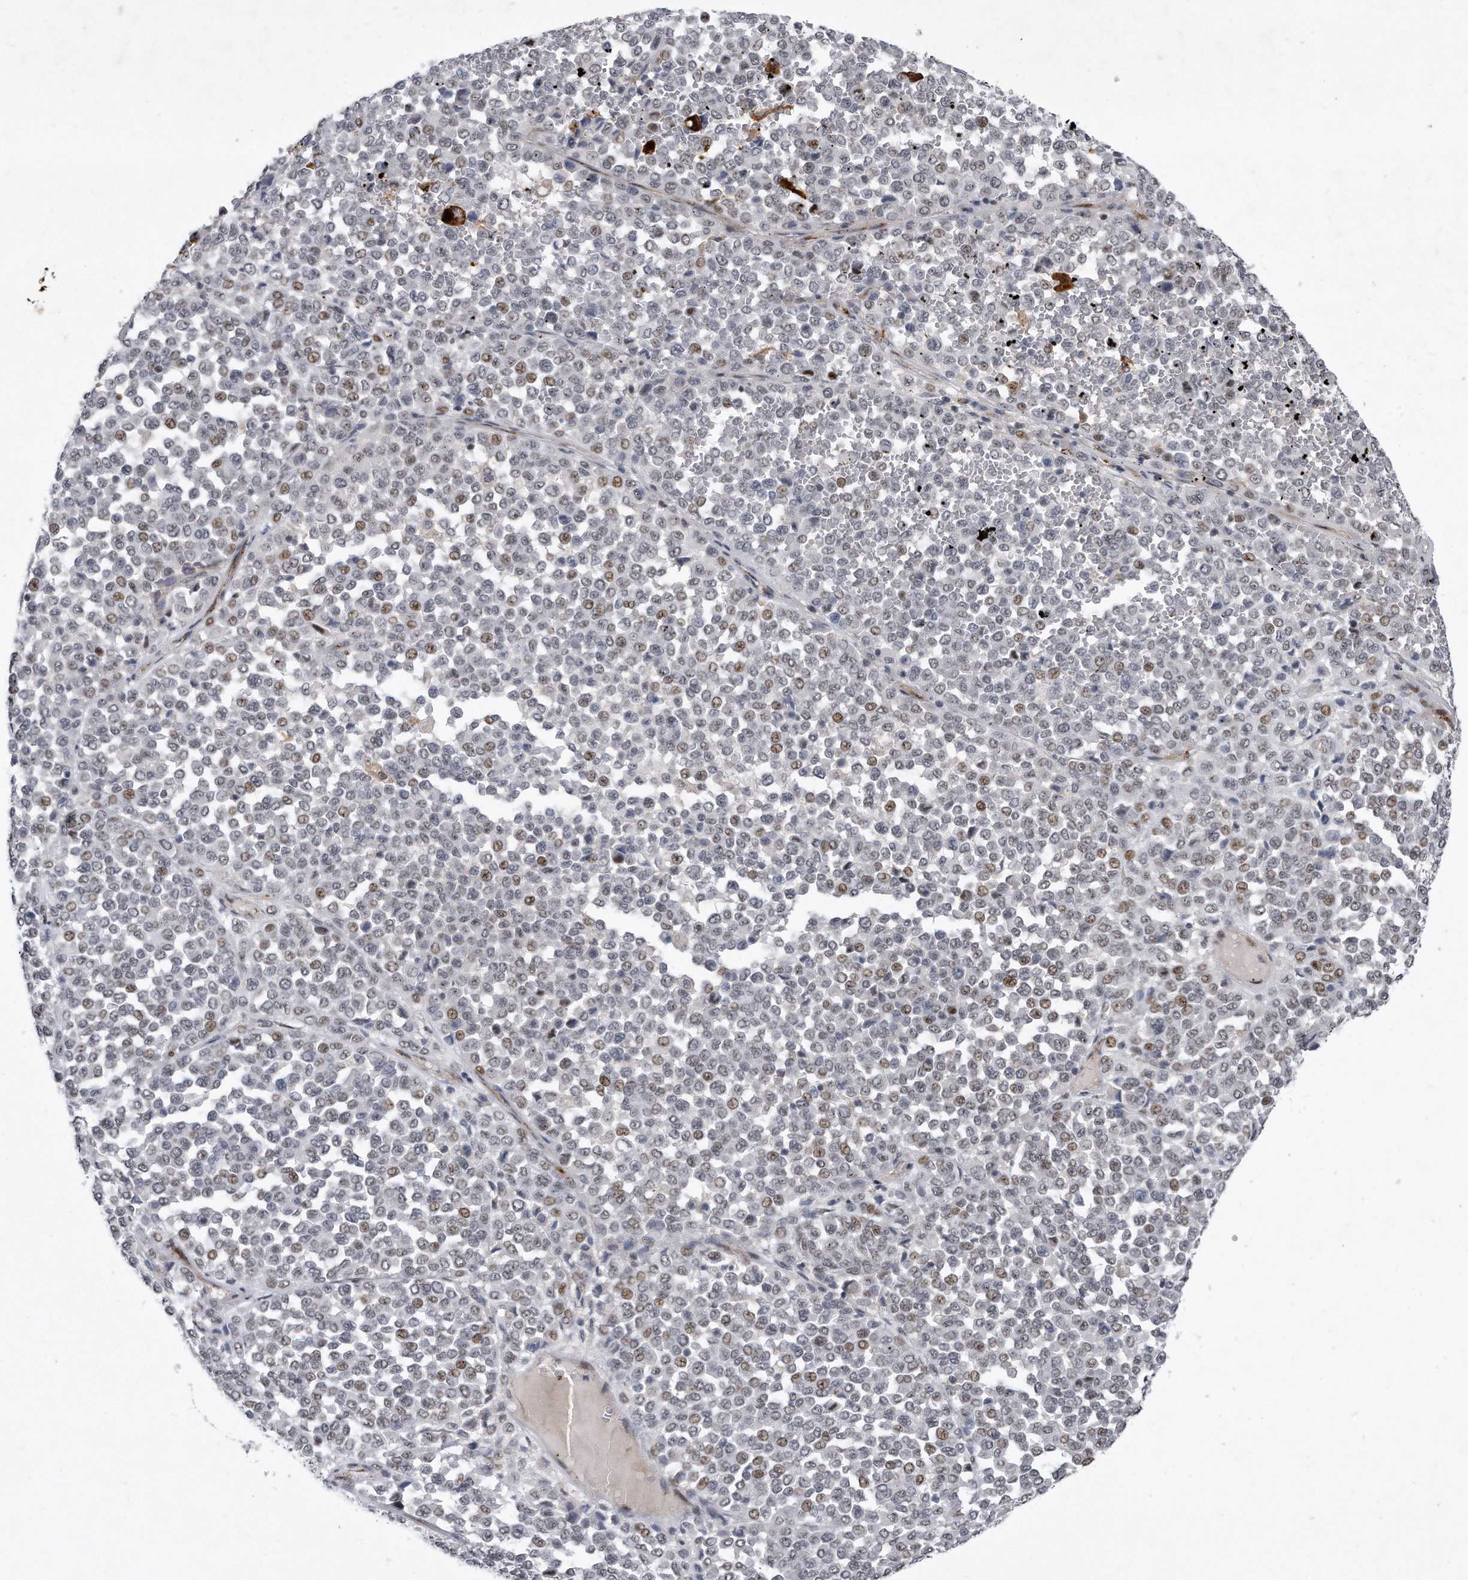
{"staining": {"intensity": "weak", "quantity": "<25%", "location": "nuclear"}, "tissue": "melanoma", "cell_type": "Tumor cells", "image_type": "cancer", "snomed": [{"axis": "morphology", "description": "Malignant melanoma, Metastatic site"}, {"axis": "topography", "description": "Pancreas"}], "caption": "An immunohistochemistry (IHC) photomicrograph of melanoma is shown. There is no staining in tumor cells of melanoma.", "gene": "PGBD2", "patient": {"sex": "female", "age": 30}}